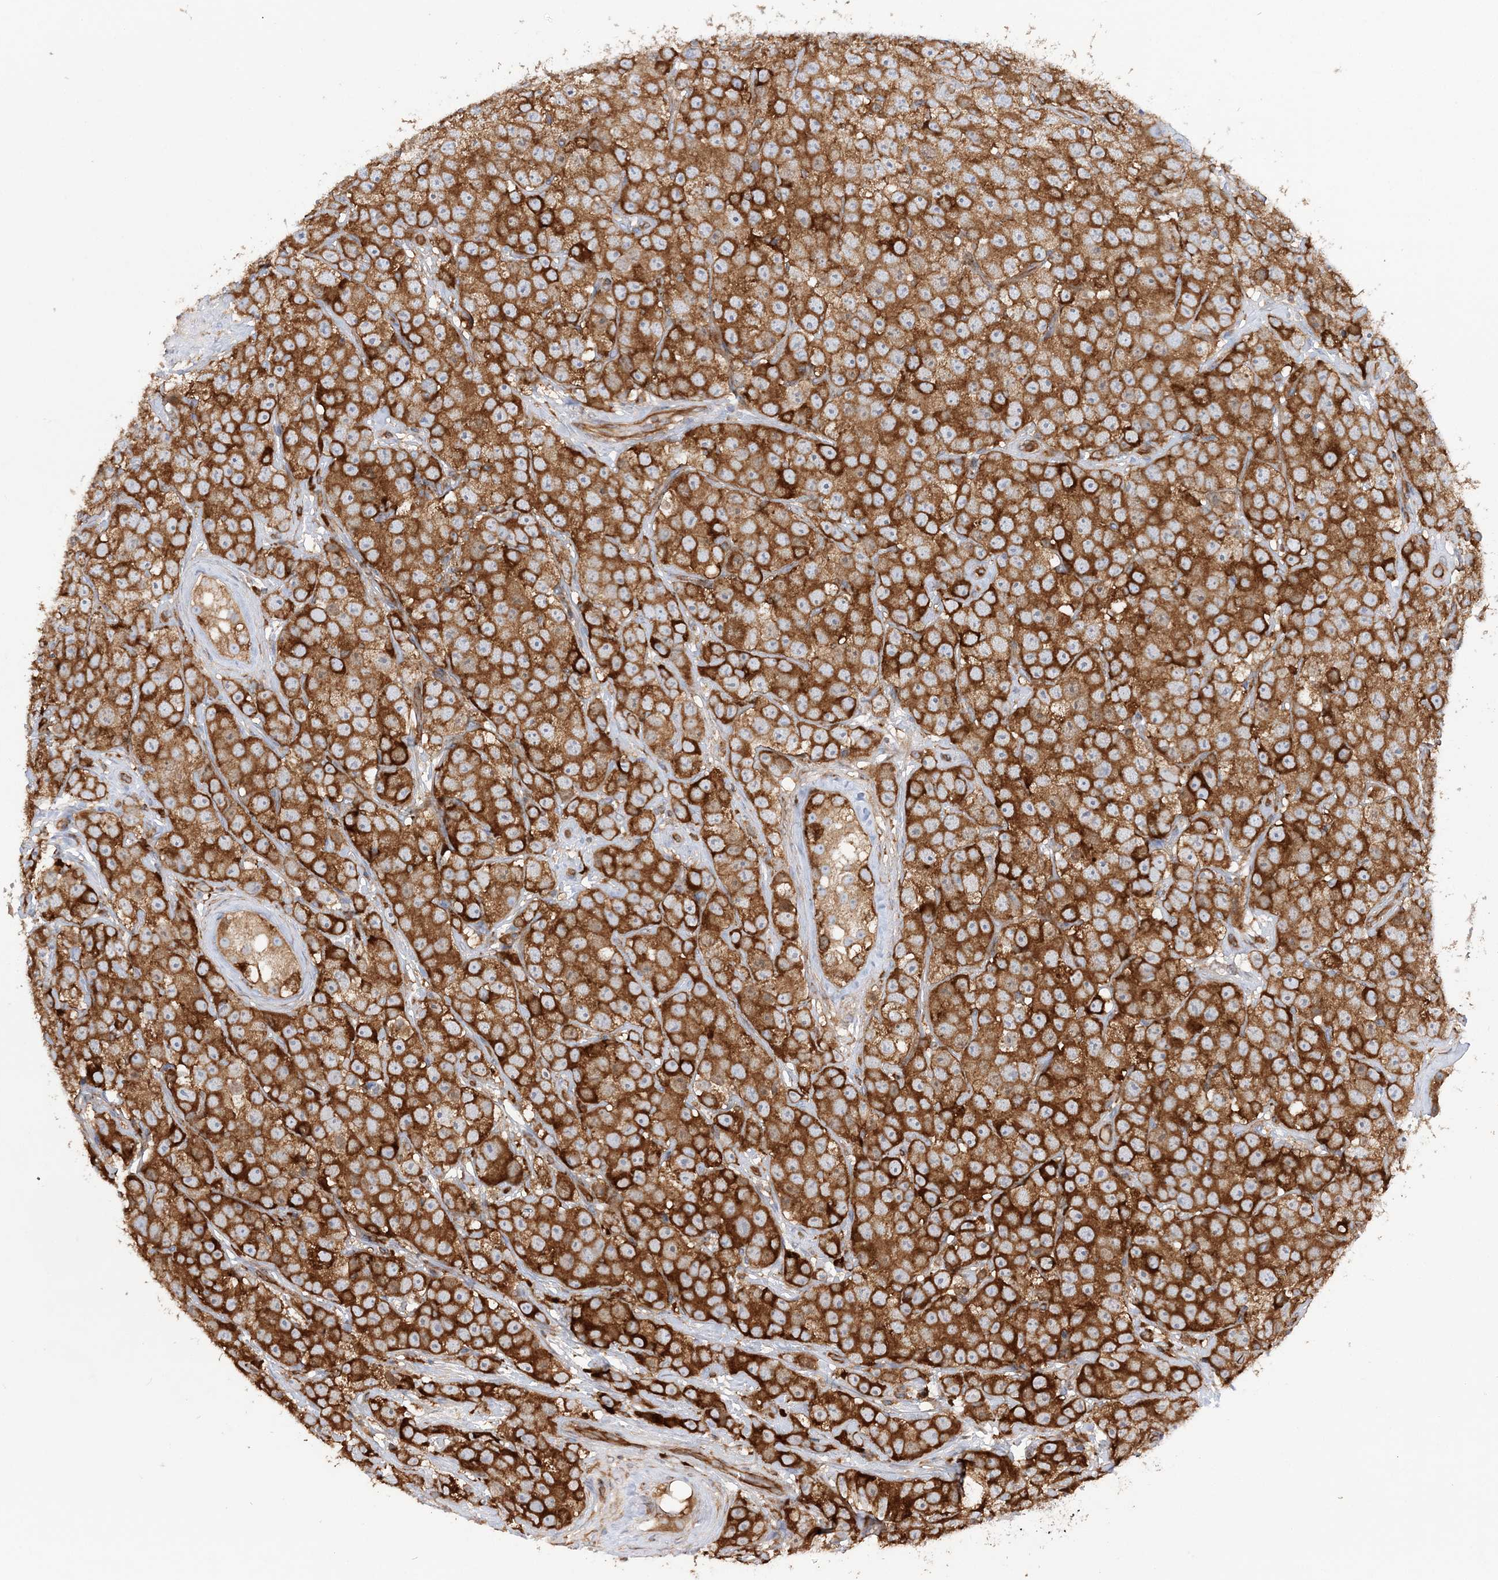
{"staining": {"intensity": "strong", "quantity": ">75%", "location": "cytoplasmic/membranous"}, "tissue": "testis cancer", "cell_type": "Tumor cells", "image_type": "cancer", "snomed": [{"axis": "morphology", "description": "Seminoma, NOS"}, {"axis": "topography", "description": "Testis"}], "caption": "Protein expression by IHC shows strong cytoplasmic/membranous positivity in approximately >75% of tumor cells in testis cancer (seminoma).", "gene": "TBC1D5", "patient": {"sex": "male", "age": 28}}